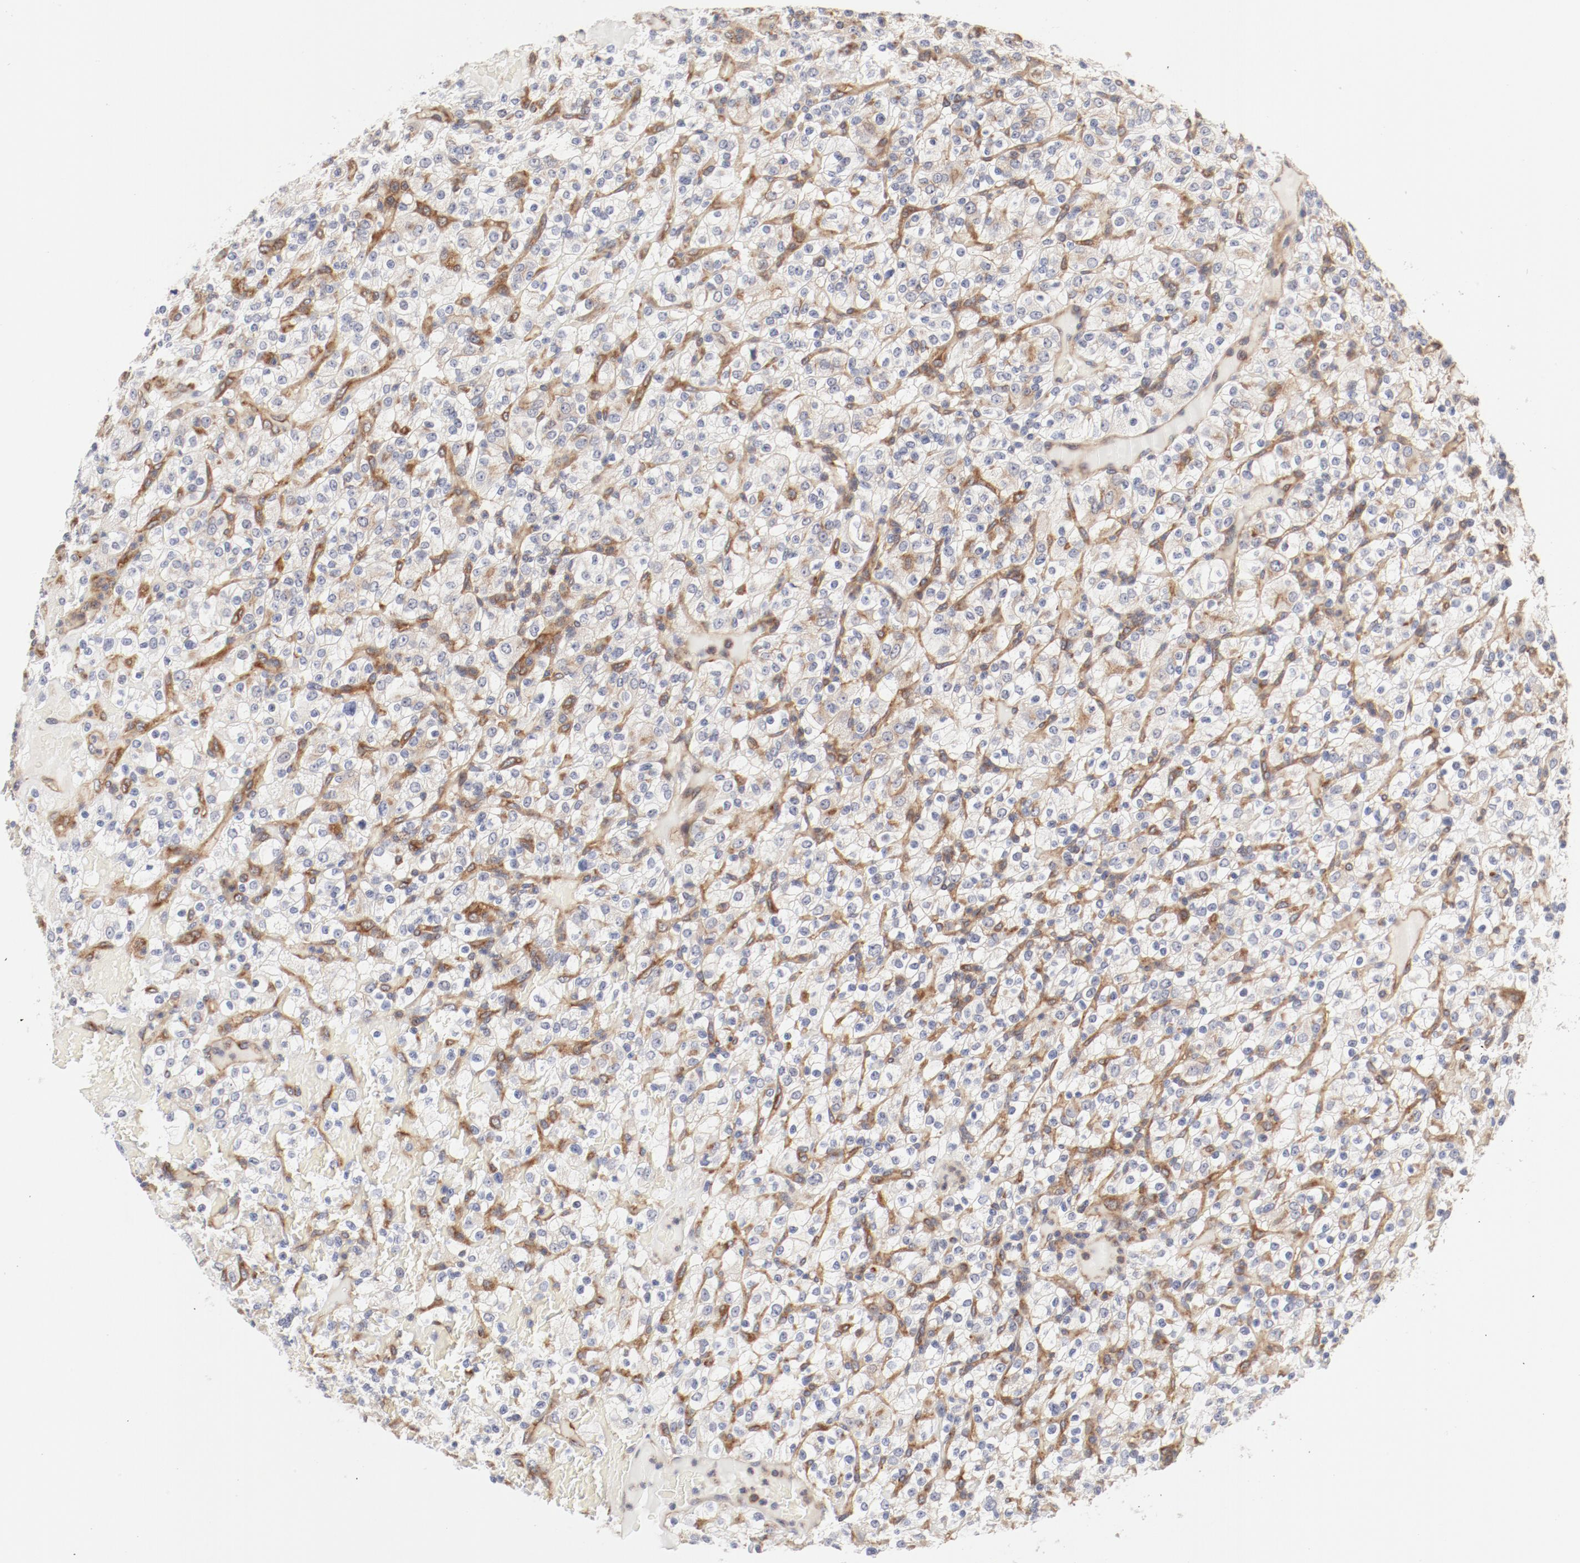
{"staining": {"intensity": "negative", "quantity": "none", "location": "none"}, "tissue": "renal cancer", "cell_type": "Tumor cells", "image_type": "cancer", "snomed": [{"axis": "morphology", "description": "Normal tissue, NOS"}, {"axis": "morphology", "description": "Adenocarcinoma, NOS"}, {"axis": "topography", "description": "Kidney"}], "caption": "This is a image of IHC staining of renal adenocarcinoma, which shows no staining in tumor cells.", "gene": "AP2A1", "patient": {"sex": "female", "age": 72}}